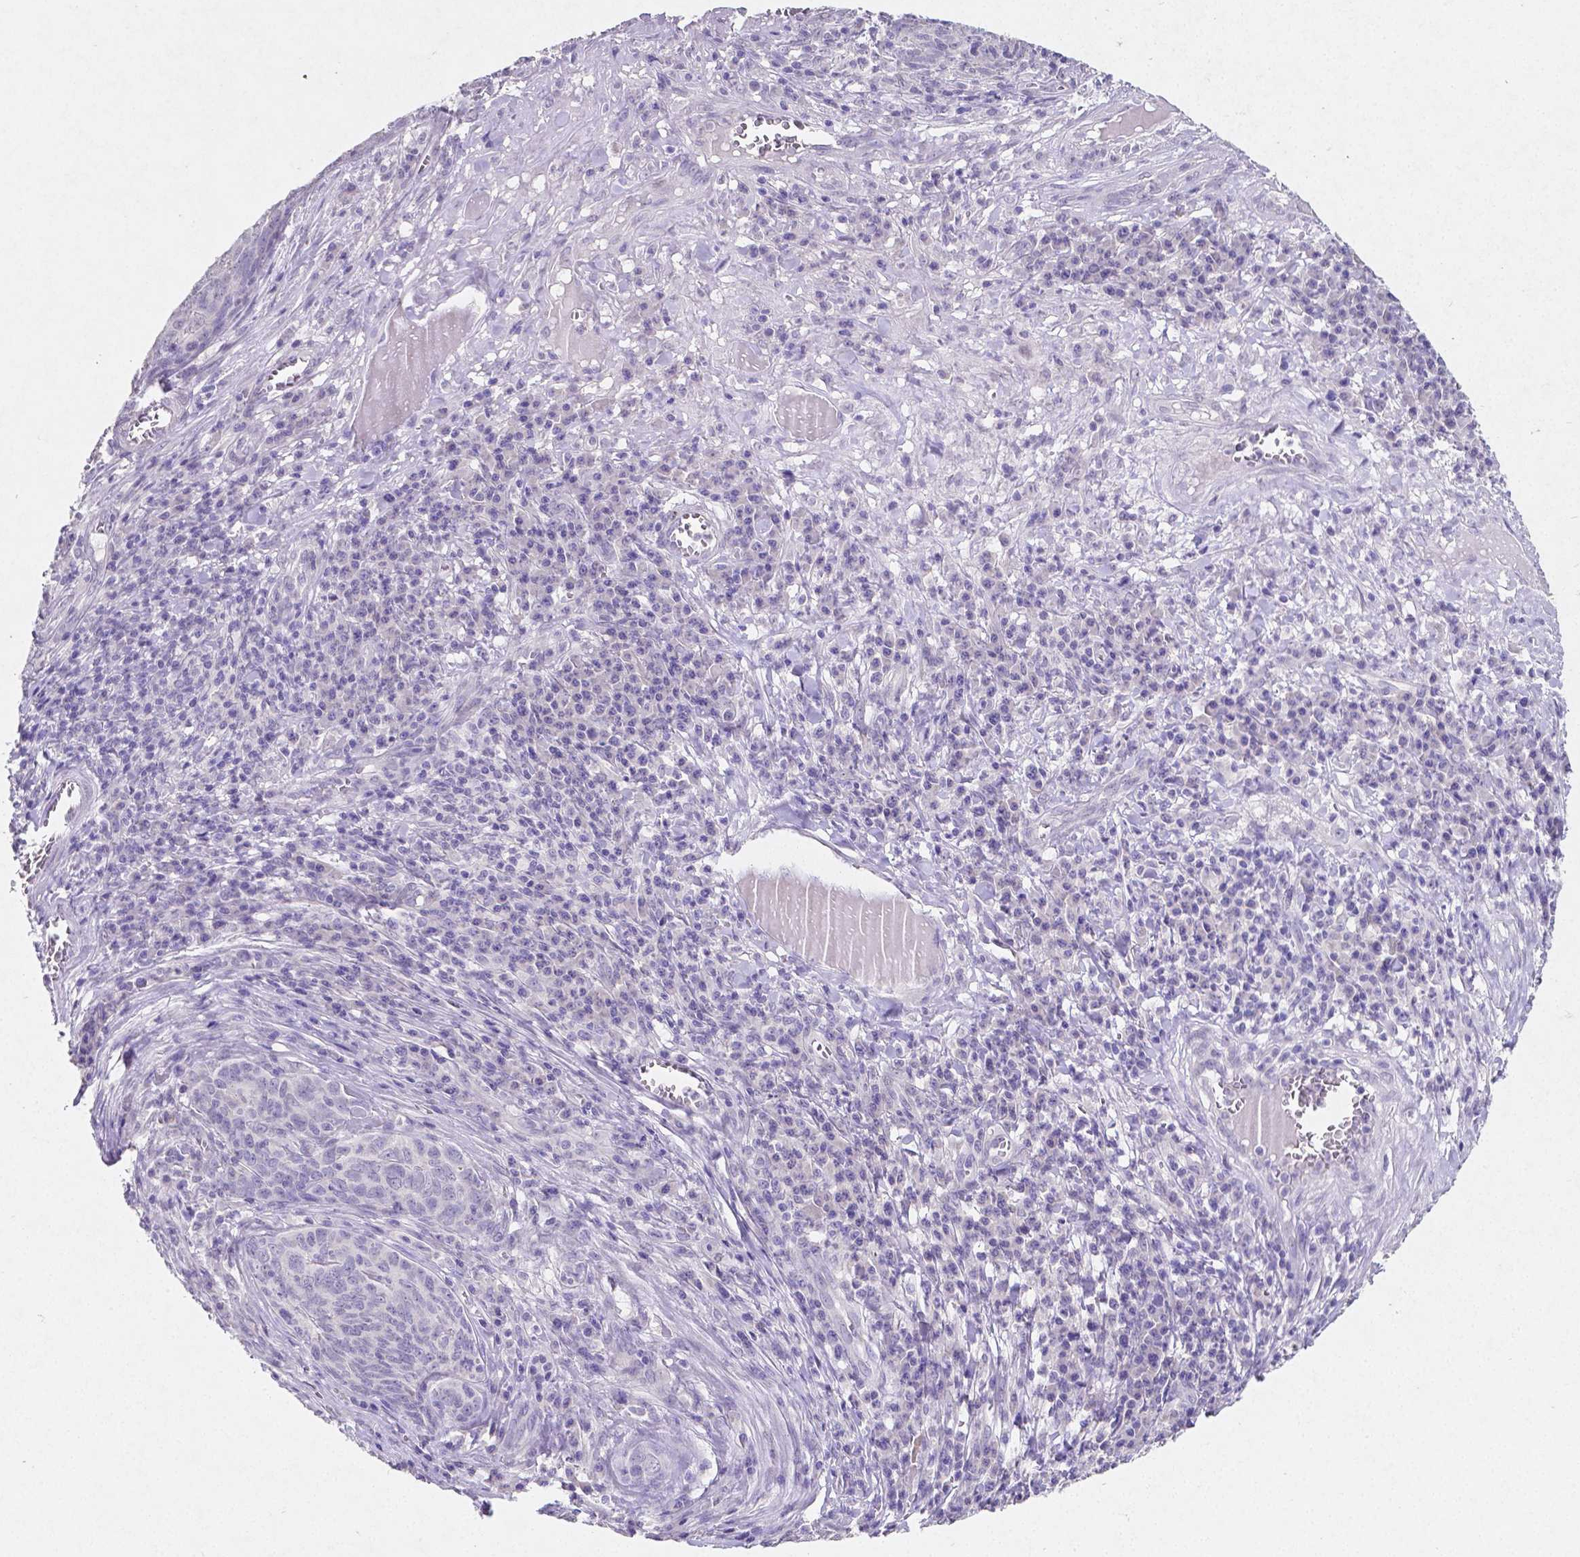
{"staining": {"intensity": "negative", "quantity": "none", "location": "none"}, "tissue": "skin cancer", "cell_type": "Tumor cells", "image_type": "cancer", "snomed": [{"axis": "morphology", "description": "Squamous cell carcinoma, NOS"}, {"axis": "topography", "description": "Skin"}, {"axis": "topography", "description": "Anal"}], "caption": "Tumor cells are negative for brown protein staining in skin squamous cell carcinoma.", "gene": "SATB2", "patient": {"sex": "female", "age": 51}}